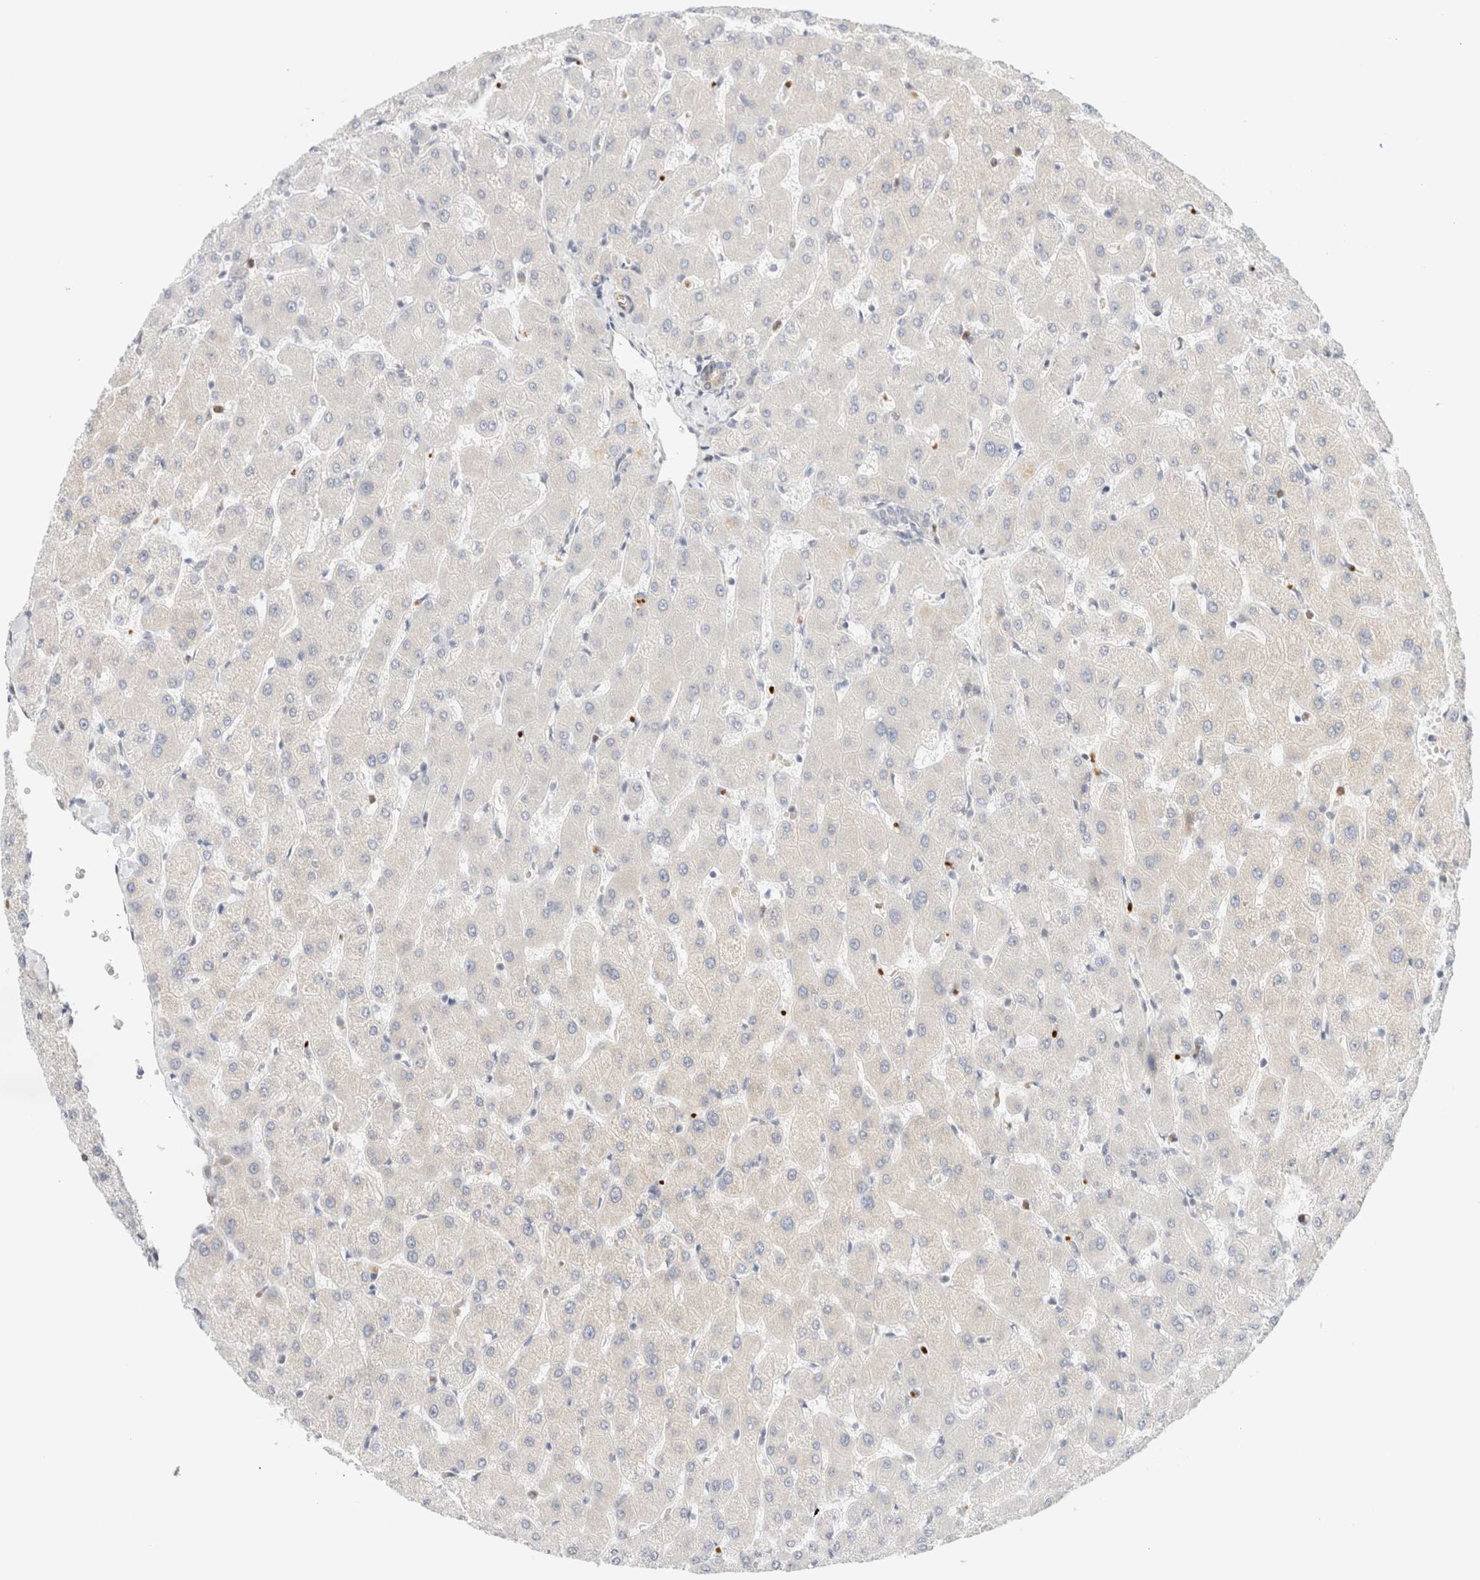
{"staining": {"intensity": "negative", "quantity": "none", "location": "none"}, "tissue": "liver", "cell_type": "Cholangiocytes", "image_type": "normal", "snomed": [{"axis": "morphology", "description": "Normal tissue, NOS"}, {"axis": "topography", "description": "Liver"}], "caption": "This is an IHC photomicrograph of normal human liver. There is no staining in cholangiocytes.", "gene": "SLC25A48", "patient": {"sex": "female", "age": 63}}